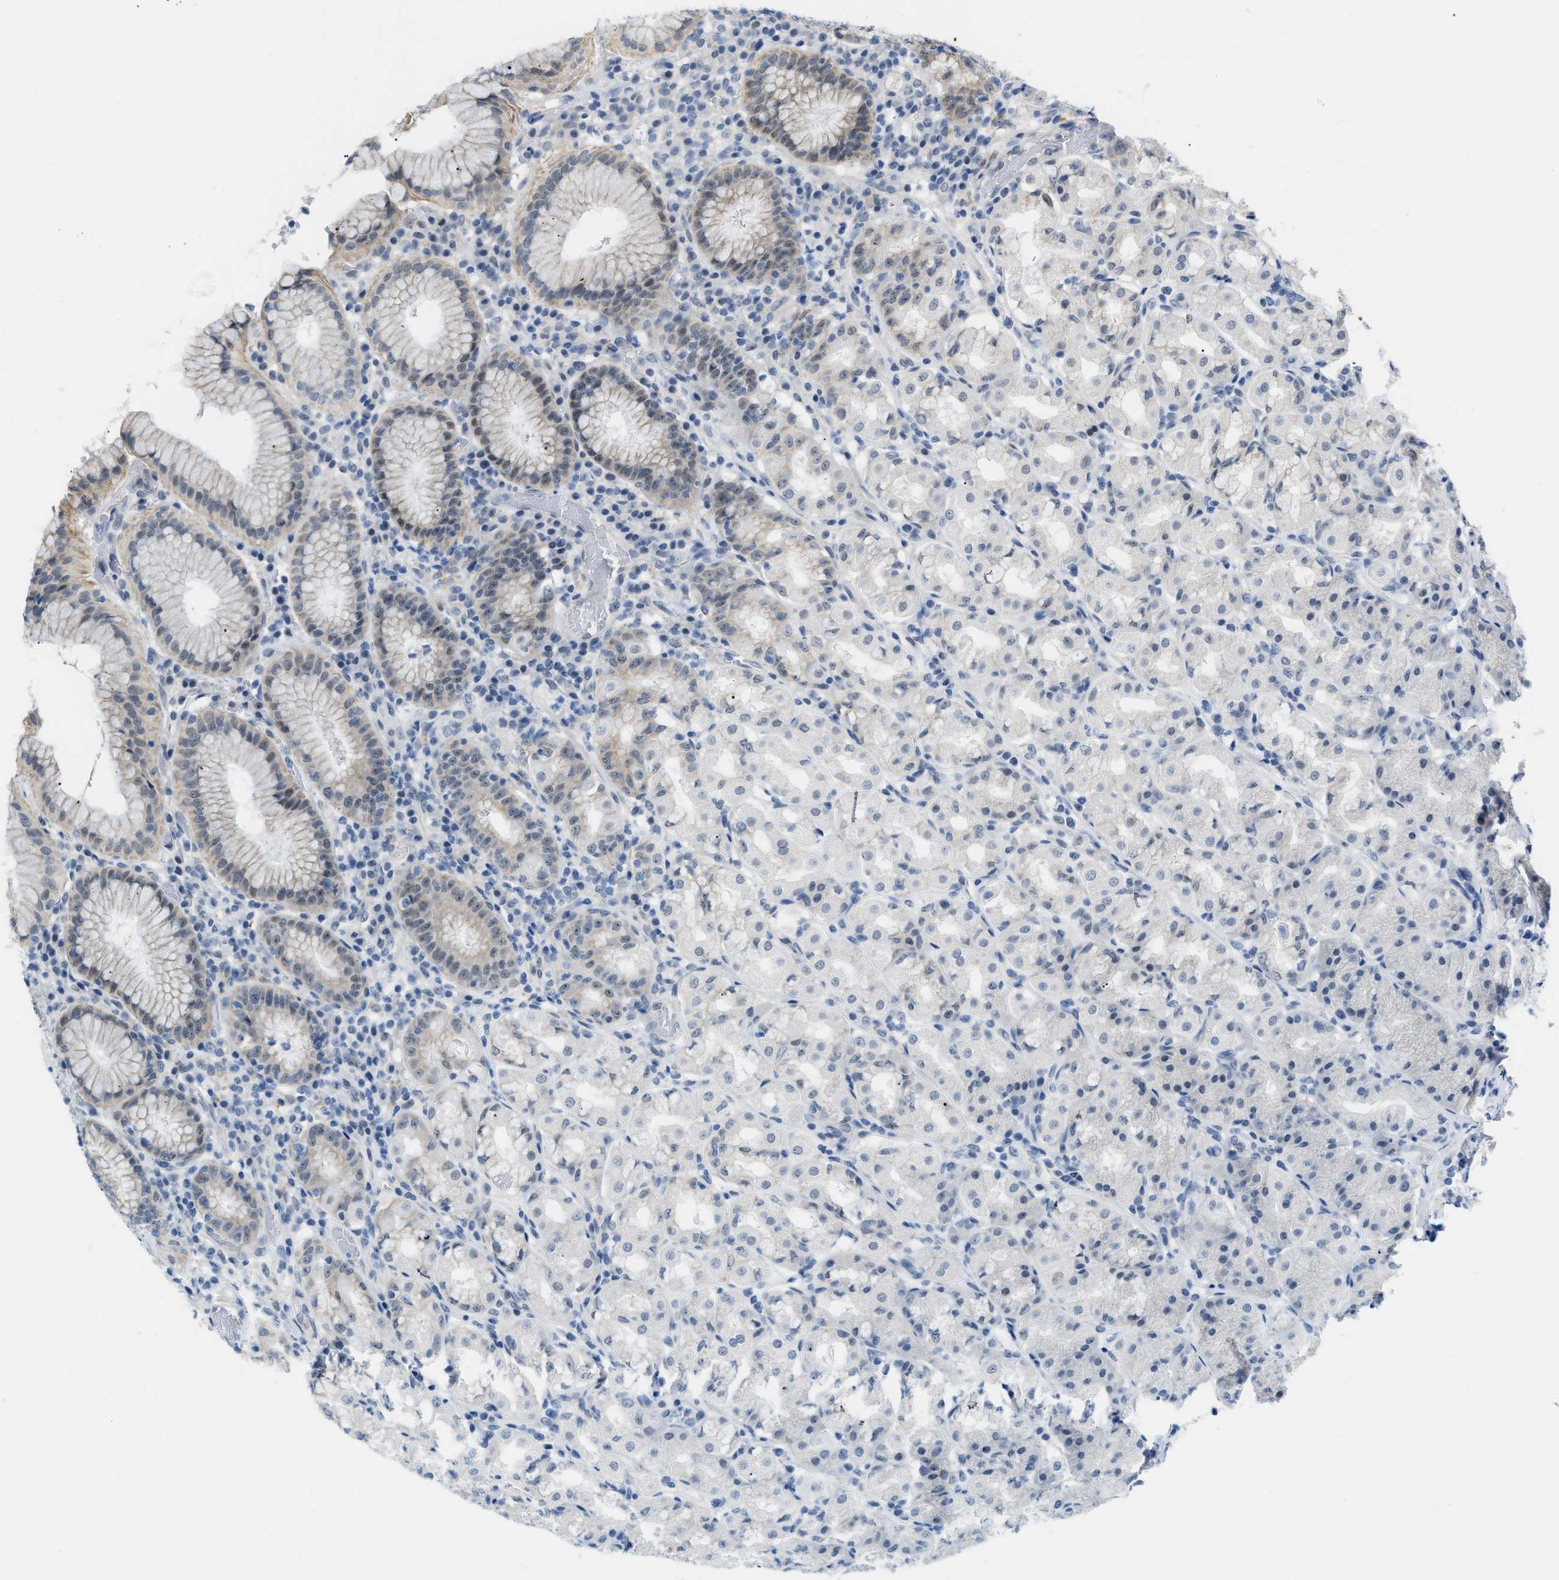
{"staining": {"intensity": "weak", "quantity": "<25%", "location": "cytoplasmic/membranous"}, "tissue": "stomach", "cell_type": "Glandular cells", "image_type": "normal", "snomed": [{"axis": "morphology", "description": "Normal tissue, NOS"}, {"axis": "topography", "description": "Stomach"}, {"axis": "topography", "description": "Stomach, lower"}], "caption": "Immunohistochemistry of benign human stomach reveals no expression in glandular cells.", "gene": "PHRF1", "patient": {"sex": "female", "age": 56}}